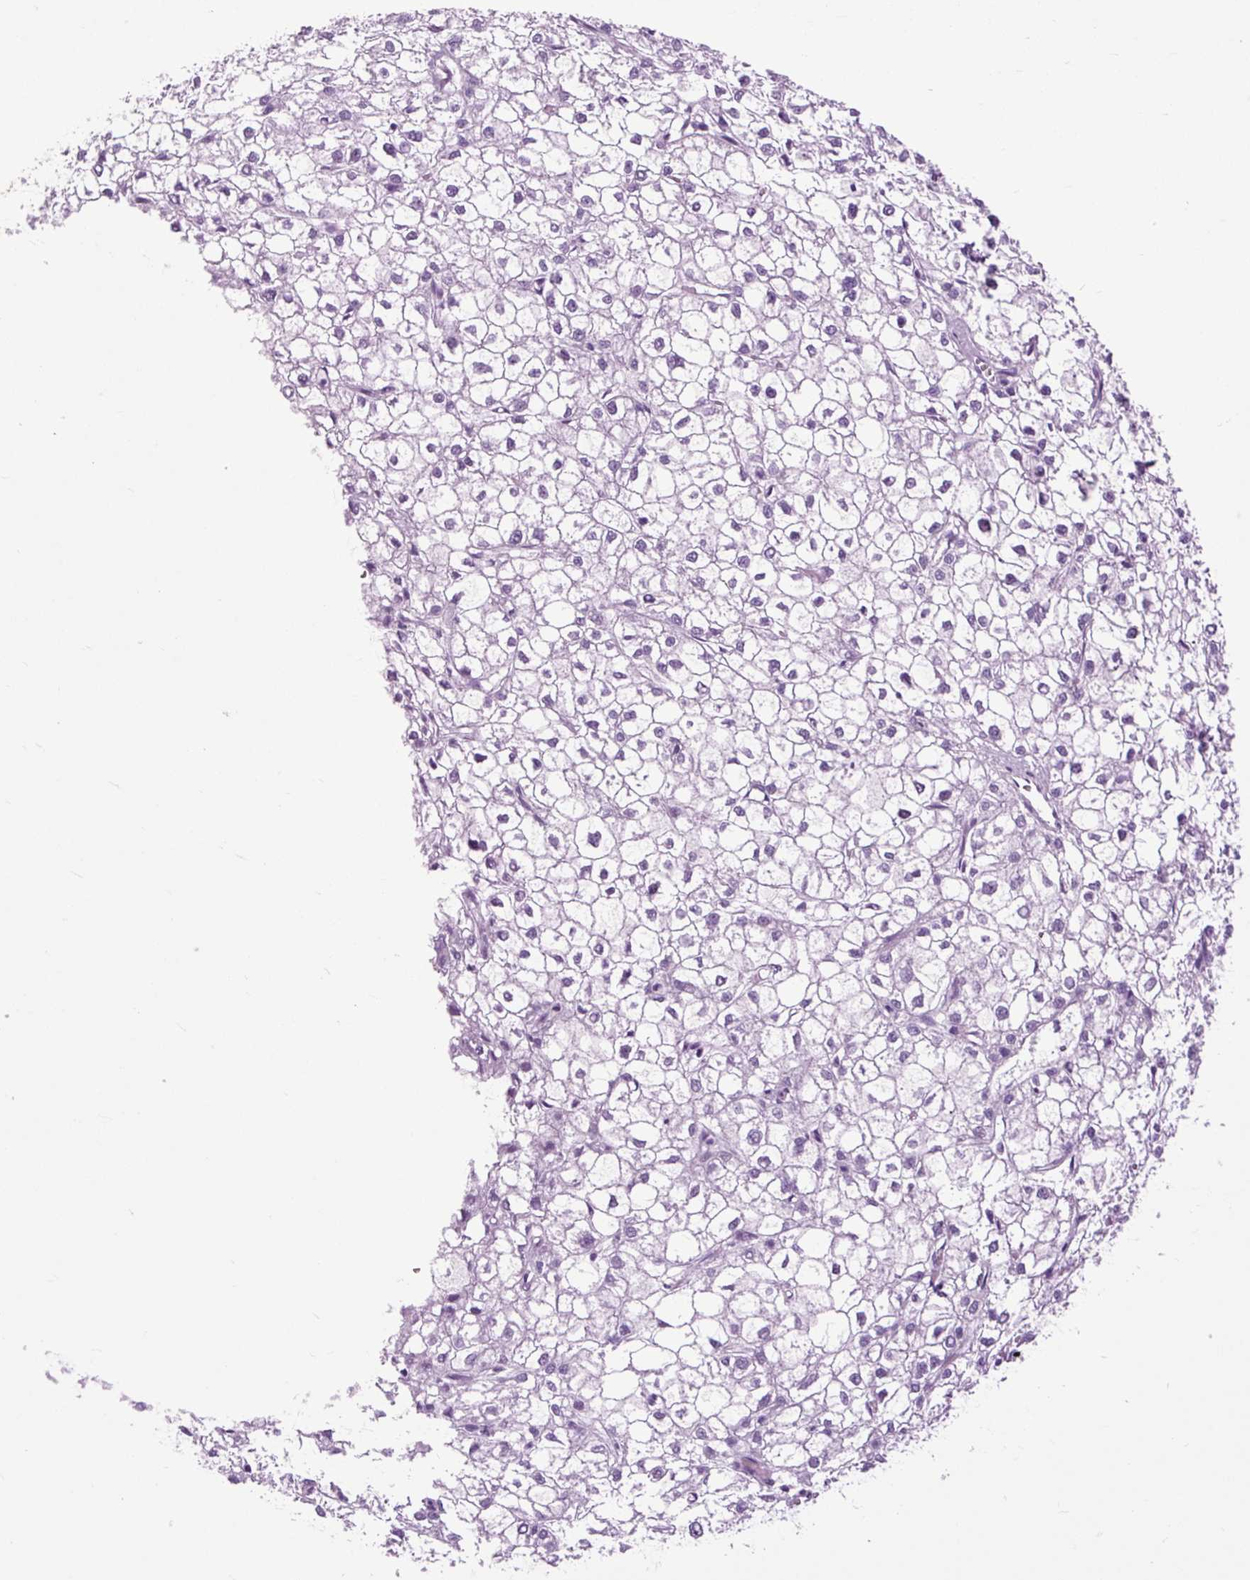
{"staining": {"intensity": "negative", "quantity": "none", "location": "none"}, "tissue": "liver cancer", "cell_type": "Tumor cells", "image_type": "cancer", "snomed": [{"axis": "morphology", "description": "Carcinoma, Hepatocellular, NOS"}, {"axis": "topography", "description": "Liver"}], "caption": "DAB (3,3'-diaminobenzidine) immunohistochemical staining of liver cancer (hepatocellular carcinoma) exhibits no significant staining in tumor cells.", "gene": "DPP6", "patient": {"sex": "female", "age": 43}}